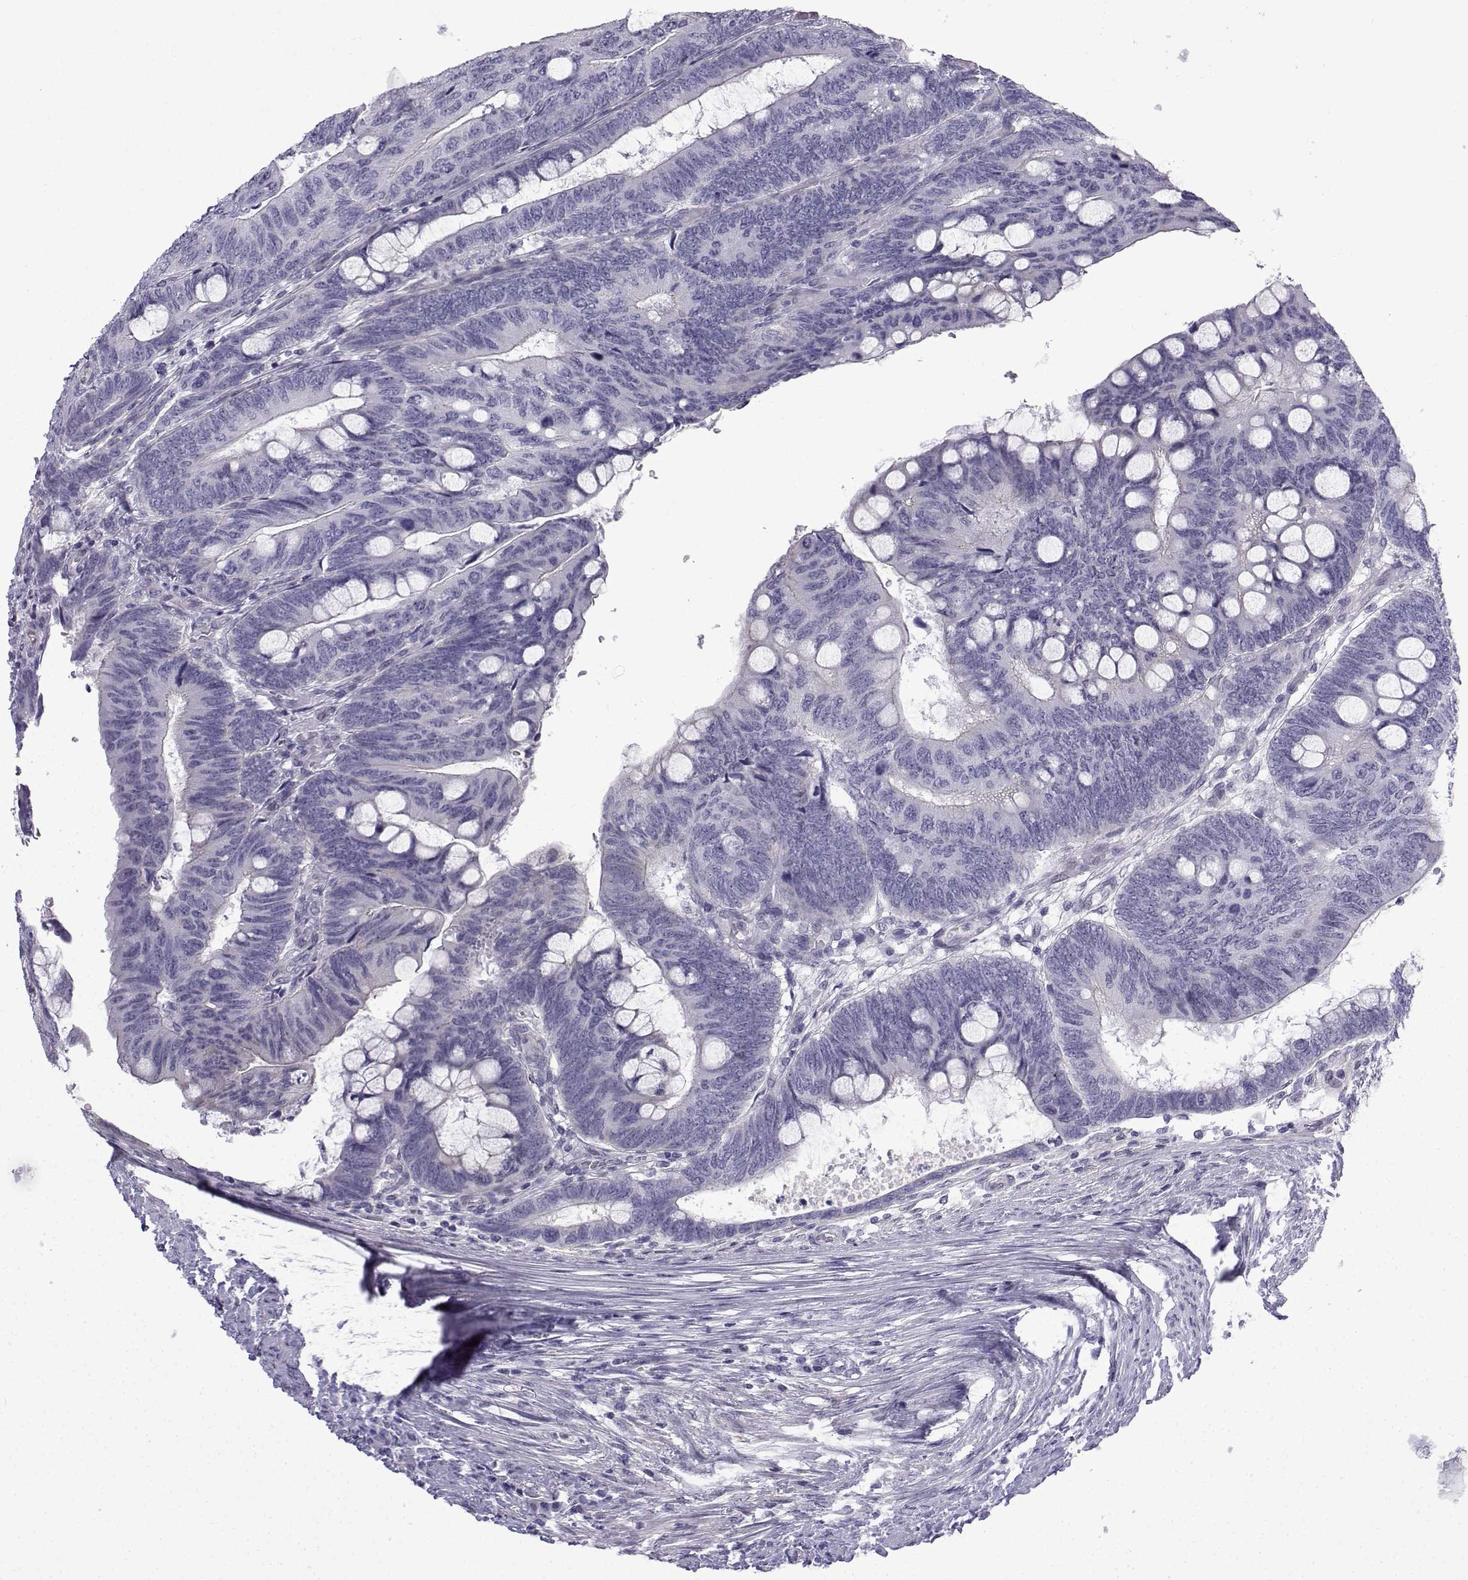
{"staining": {"intensity": "negative", "quantity": "none", "location": "none"}, "tissue": "colorectal cancer", "cell_type": "Tumor cells", "image_type": "cancer", "snomed": [{"axis": "morphology", "description": "Normal tissue, NOS"}, {"axis": "morphology", "description": "Adenocarcinoma, NOS"}, {"axis": "topography", "description": "Rectum"}], "caption": "High power microscopy photomicrograph of an immunohistochemistry photomicrograph of colorectal adenocarcinoma, revealing no significant positivity in tumor cells.", "gene": "CFAP53", "patient": {"sex": "male", "age": 92}}